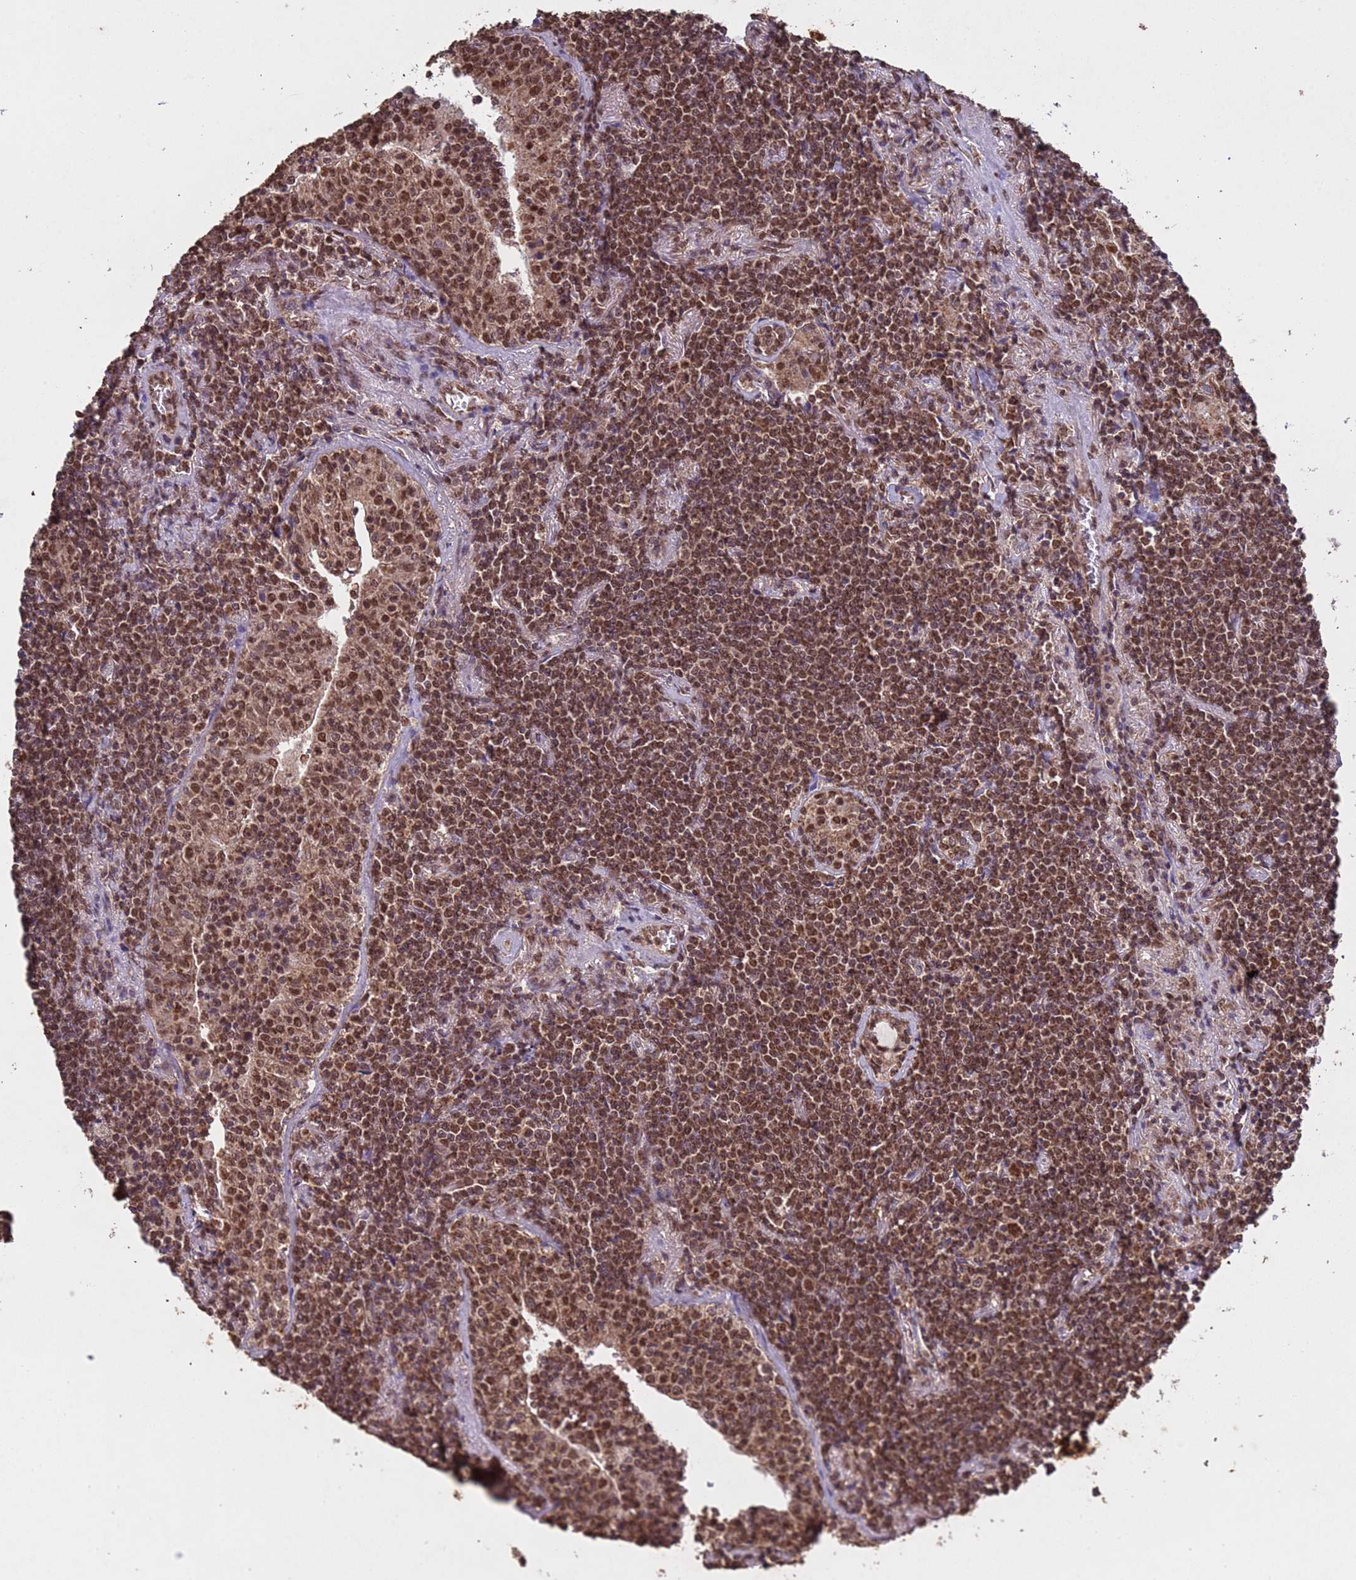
{"staining": {"intensity": "moderate", "quantity": ">75%", "location": "nuclear"}, "tissue": "lymphoma", "cell_type": "Tumor cells", "image_type": "cancer", "snomed": [{"axis": "morphology", "description": "Malignant lymphoma, non-Hodgkin's type, Low grade"}, {"axis": "topography", "description": "Lung"}], "caption": "Immunohistochemistry (IHC) micrograph of neoplastic tissue: lymphoma stained using immunohistochemistry (IHC) displays medium levels of moderate protein expression localized specifically in the nuclear of tumor cells, appearing as a nuclear brown color.", "gene": "HDAC10", "patient": {"sex": "female", "age": 71}}